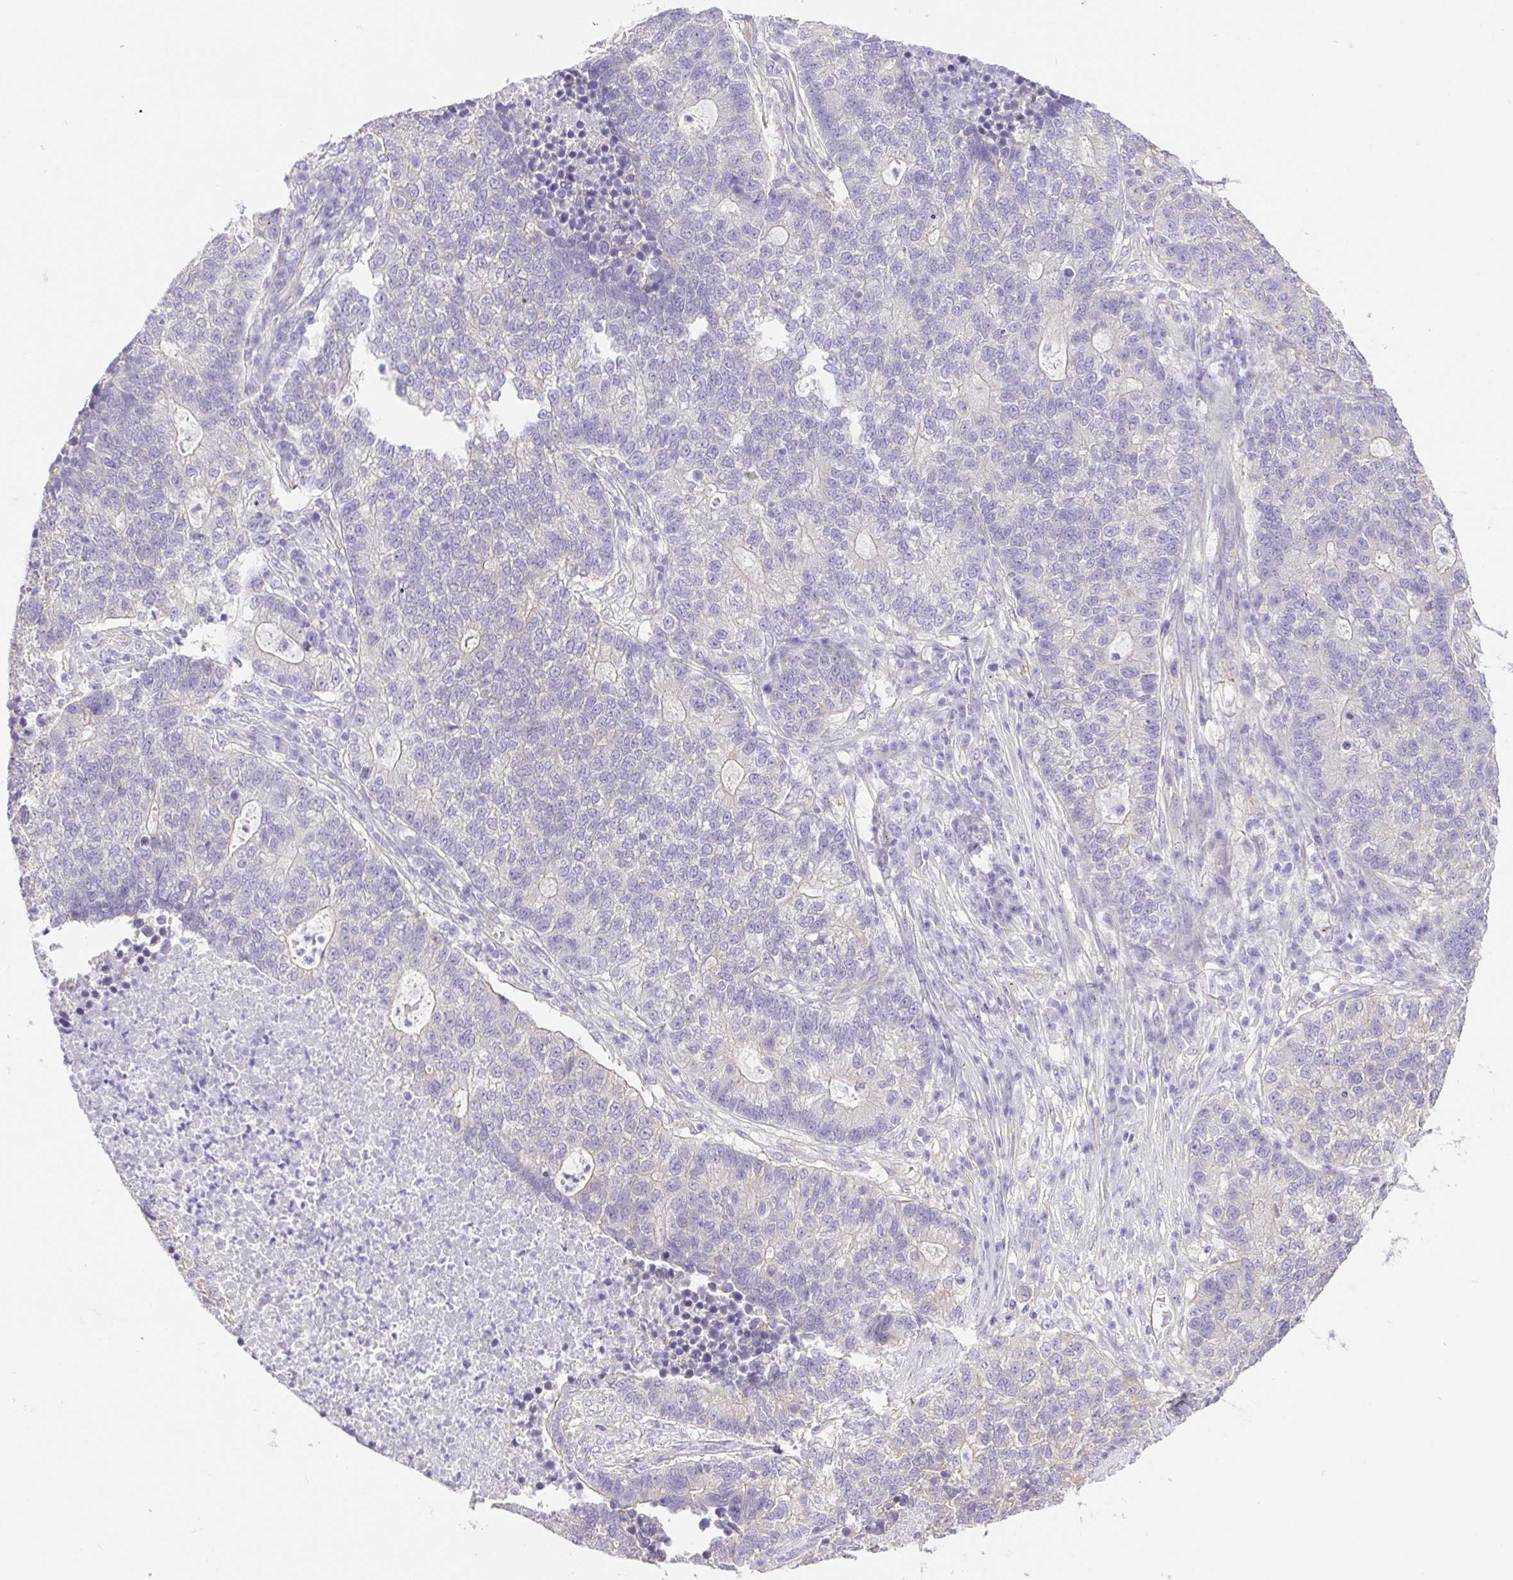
{"staining": {"intensity": "negative", "quantity": "none", "location": "none"}, "tissue": "lung cancer", "cell_type": "Tumor cells", "image_type": "cancer", "snomed": [{"axis": "morphology", "description": "Adenocarcinoma, NOS"}, {"axis": "topography", "description": "Lung"}], "caption": "The photomicrograph displays no significant expression in tumor cells of lung cancer (adenocarcinoma).", "gene": "PNLIP", "patient": {"sex": "male", "age": 57}}